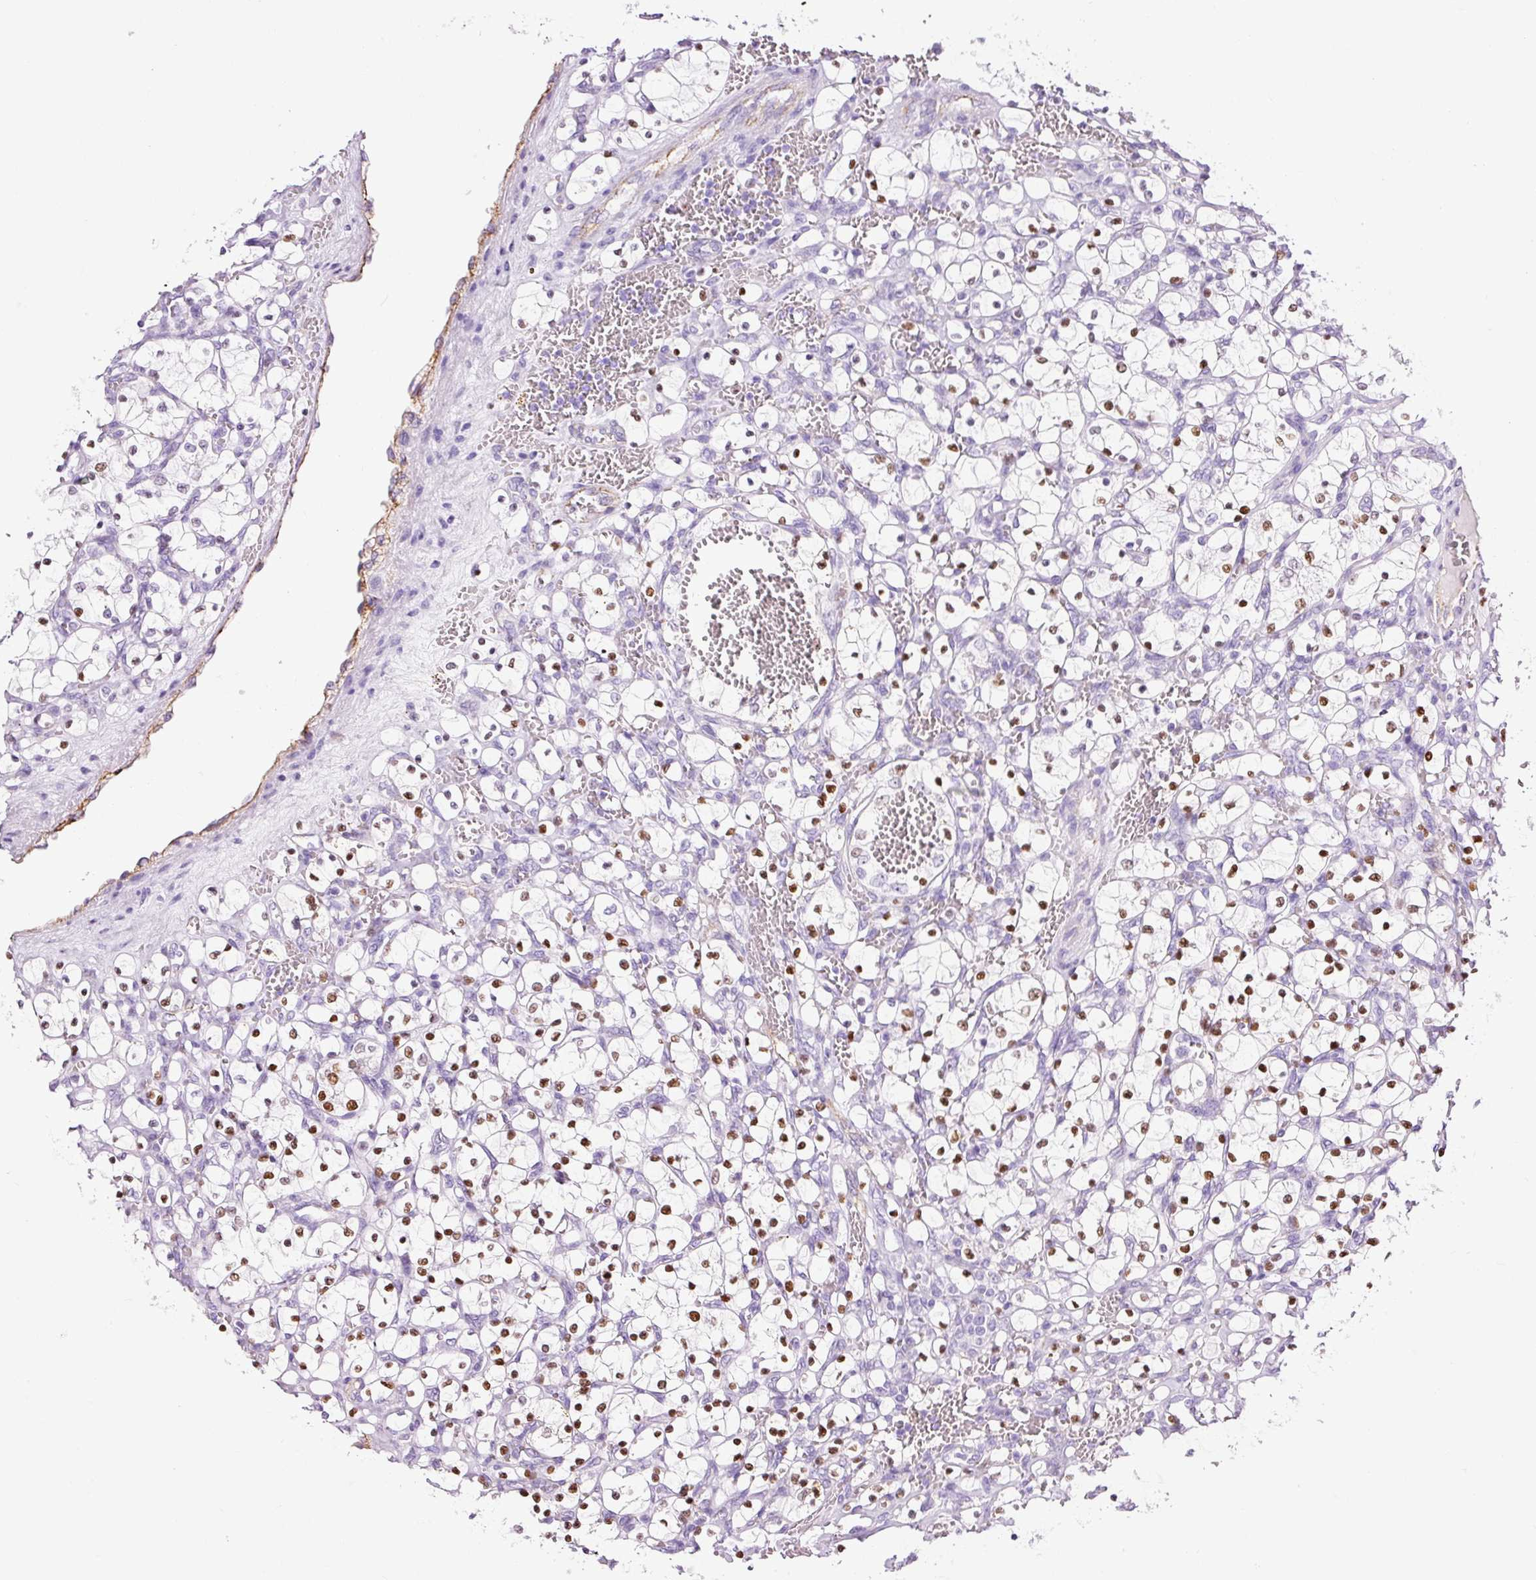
{"staining": {"intensity": "moderate", "quantity": ">75%", "location": "nuclear"}, "tissue": "renal cancer", "cell_type": "Tumor cells", "image_type": "cancer", "snomed": [{"axis": "morphology", "description": "Adenocarcinoma, NOS"}, {"axis": "topography", "description": "Kidney"}], "caption": "Human adenocarcinoma (renal) stained for a protein (brown) demonstrates moderate nuclear positive expression in approximately >75% of tumor cells.", "gene": "ADSS1", "patient": {"sex": "female", "age": 69}}